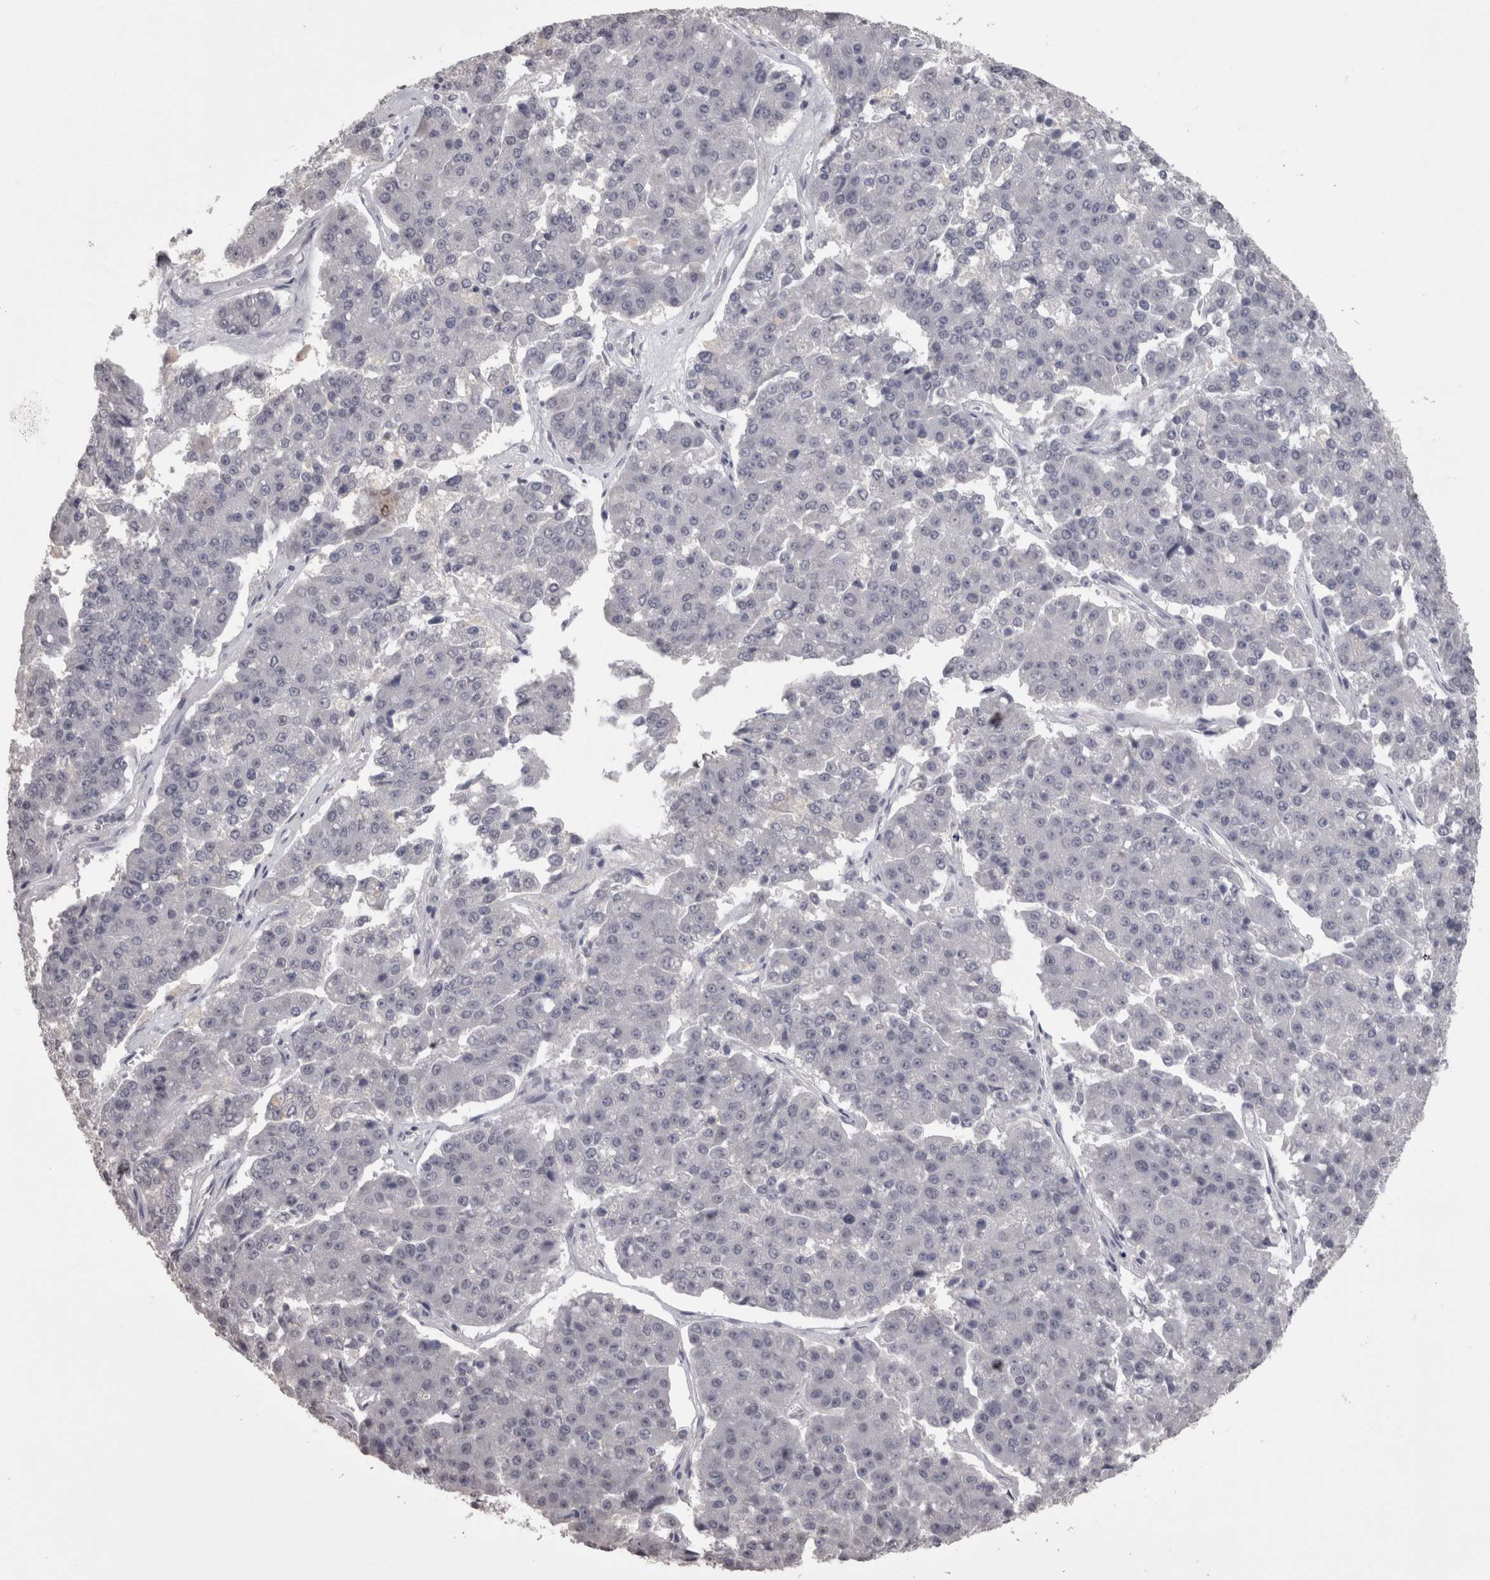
{"staining": {"intensity": "negative", "quantity": "none", "location": "none"}, "tissue": "pancreatic cancer", "cell_type": "Tumor cells", "image_type": "cancer", "snomed": [{"axis": "morphology", "description": "Adenocarcinoma, NOS"}, {"axis": "topography", "description": "Pancreas"}], "caption": "Protein analysis of pancreatic cancer reveals no significant expression in tumor cells.", "gene": "LAX1", "patient": {"sex": "male", "age": 50}}